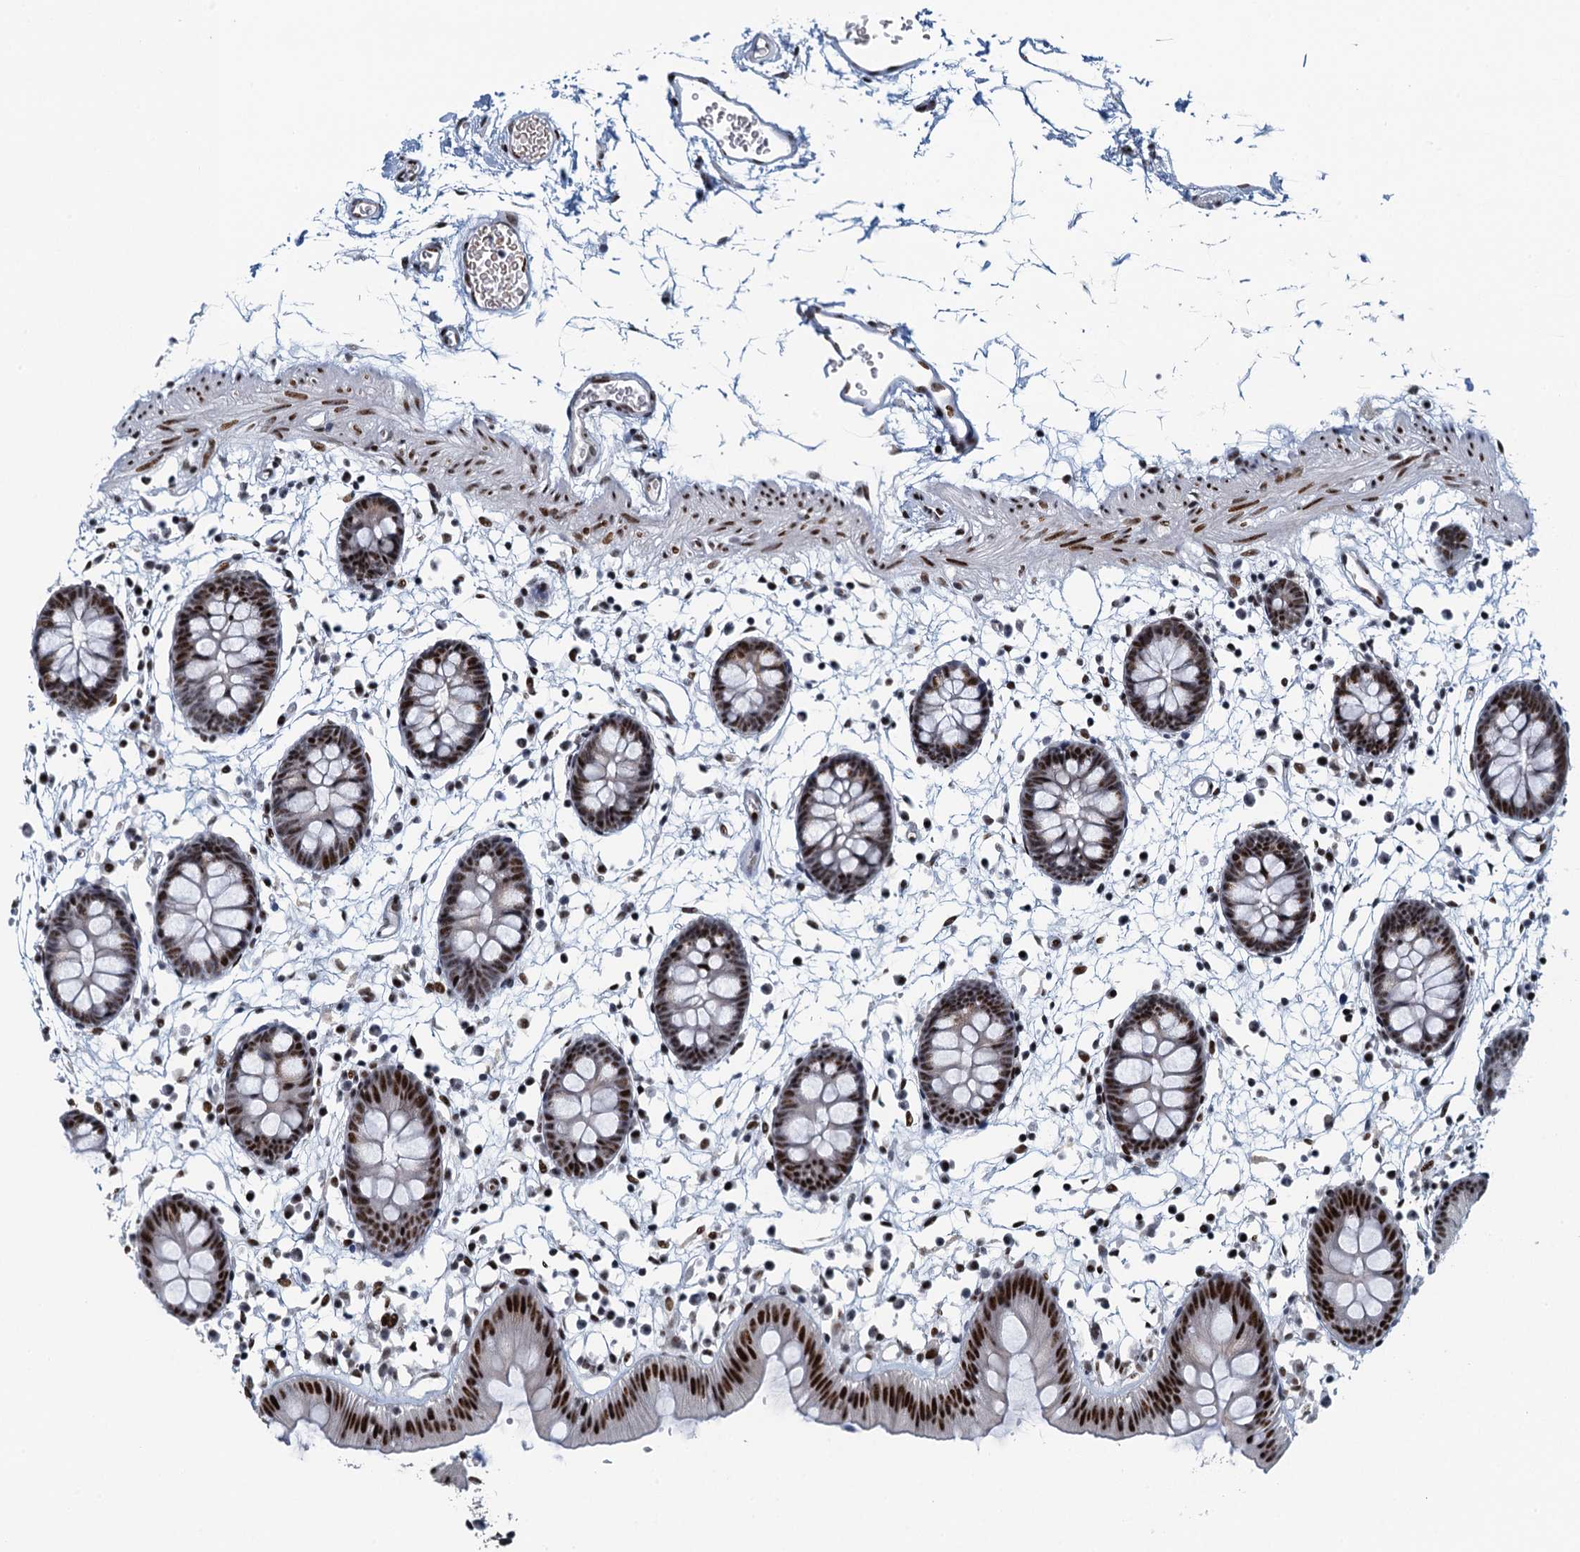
{"staining": {"intensity": "strong", "quantity": ">75%", "location": "nuclear"}, "tissue": "colon", "cell_type": "Endothelial cells", "image_type": "normal", "snomed": [{"axis": "morphology", "description": "Normal tissue, NOS"}, {"axis": "topography", "description": "Colon"}], "caption": "Immunohistochemistry (IHC) (DAB (3,3'-diaminobenzidine)) staining of benign human colon demonstrates strong nuclear protein staining in approximately >75% of endothelial cells. (Brightfield microscopy of DAB IHC at high magnification).", "gene": "TTLL9", "patient": {"sex": "male", "age": 56}}